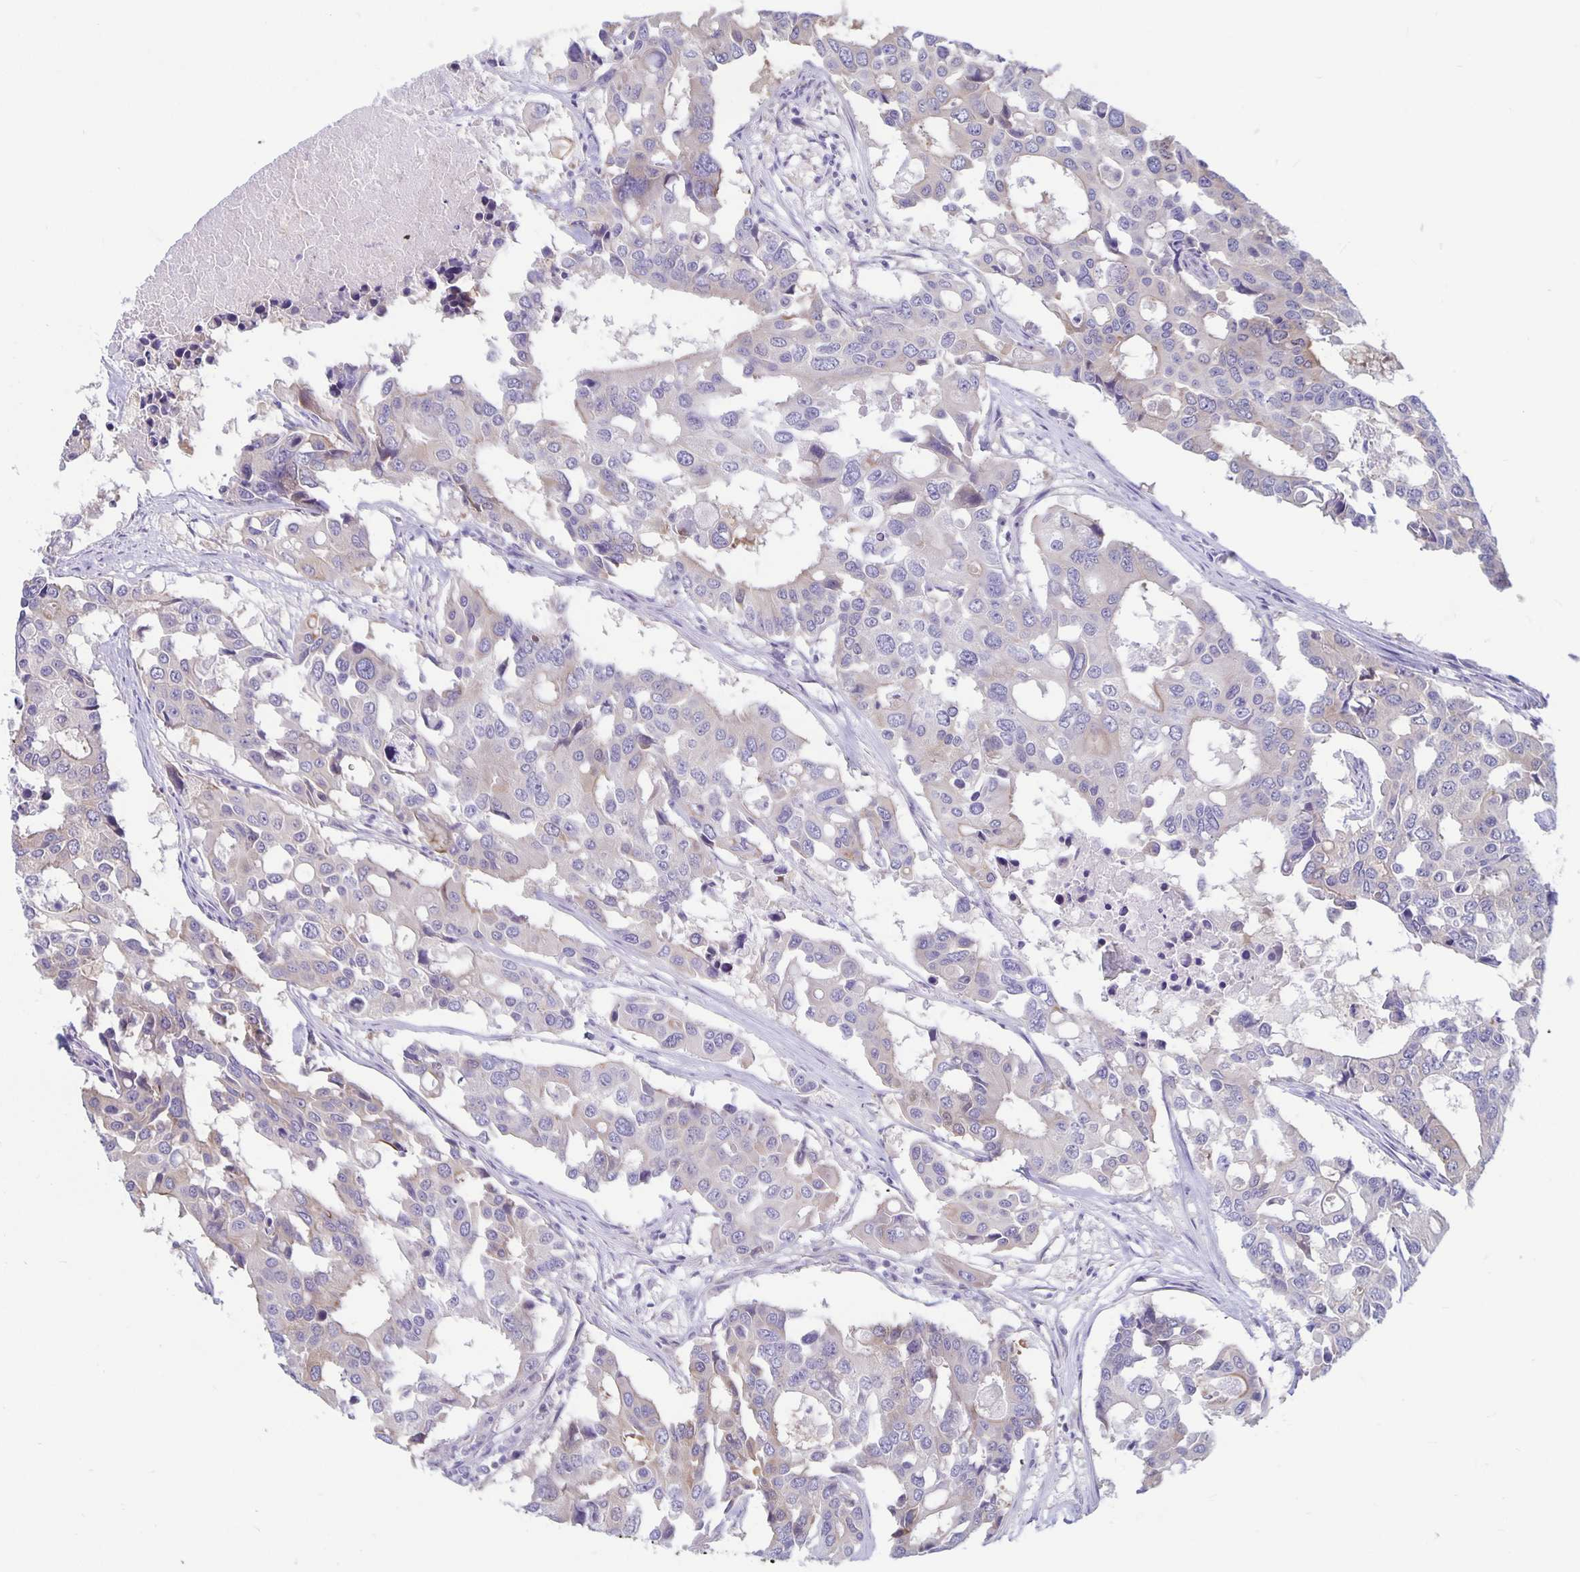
{"staining": {"intensity": "weak", "quantity": "<25%", "location": "cytoplasmic/membranous"}, "tissue": "colorectal cancer", "cell_type": "Tumor cells", "image_type": "cancer", "snomed": [{"axis": "morphology", "description": "Adenocarcinoma, NOS"}, {"axis": "topography", "description": "Colon"}], "caption": "This is a micrograph of immunohistochemistry (IHC) staining of colorectal cancer, which shows no staining in tumor cells. (Immunohistochemistry, brightfield microscopy, high magnification).", "gene": "PLCB3", "patient": {"sex": "male", "age": 77}}